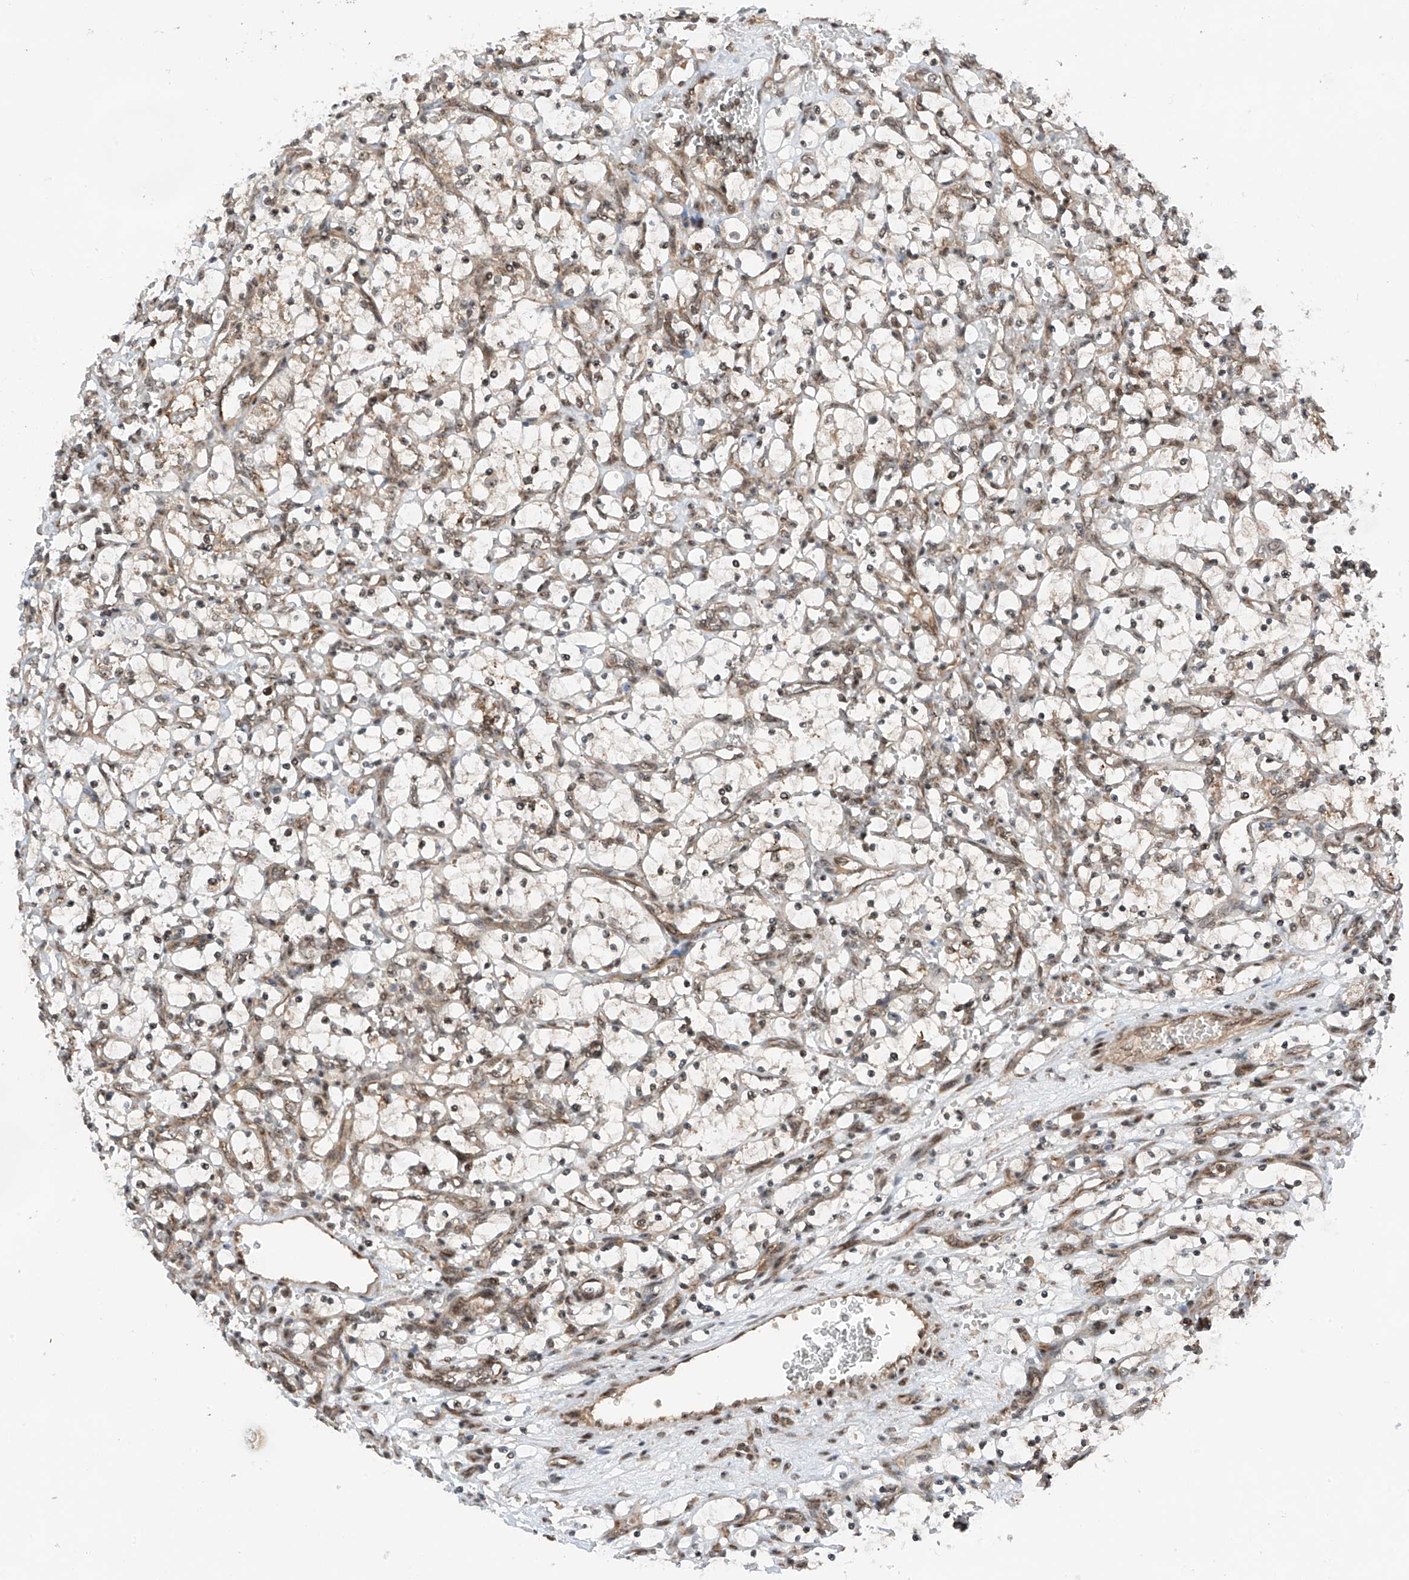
{"staining": {"intensity": "weak", "quantity": "<25%", "location": "cytoplasmic/membranous"}, "tissue": "renal cancer", "cell_type": "Tumor cells", "image_type": "cancer", "snomed": [{"axis": "morphology", "description": "Adenocarcinoma, NOS"}, {"axis": "topography", "description": "Kidney"}], "caption": "This is an immunohistochemistry histopathology image of renal adenocarcinoma. There is no expression in tumor cells.", "gene": "C1orf131", "patient": {"sex": "female", "age": 69}}